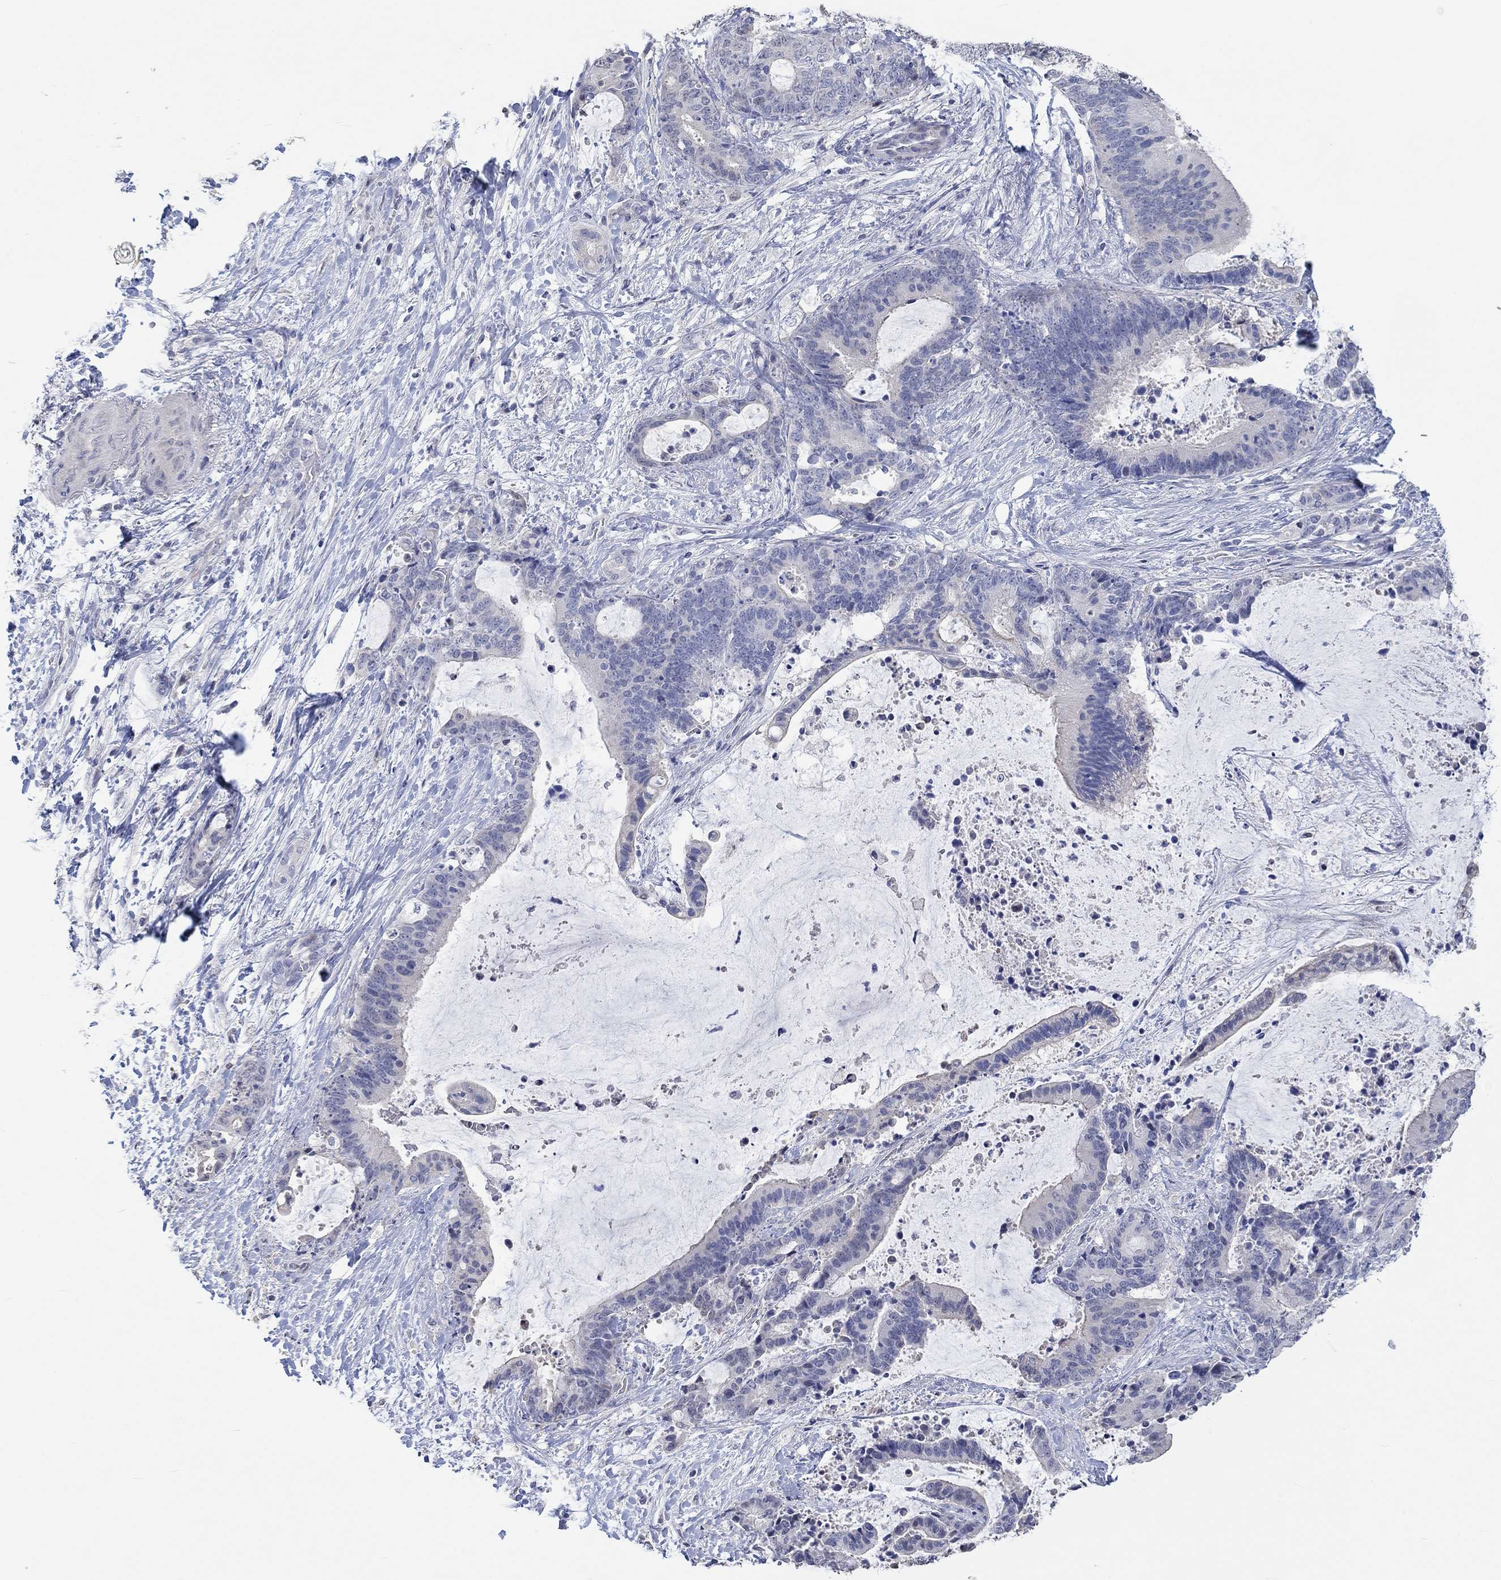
{"staining": {"intensity": "negative", "quantity": "none", "location": "none"}, "tissue": "liver cancer", "cell_type": "Tumor cells", "image_type": "cancer", "snomed": [{"axis": "morphology", "description": "Cholangiocarcinoma"}, {"axis": "topography", "description": "Liver"}], "caption": "The photomicrograph displays no staining of tumor cells in liver cholangiocarcinoma.", "gene": "PNMA5", "patient": {"sex": "female", "age": 73}}